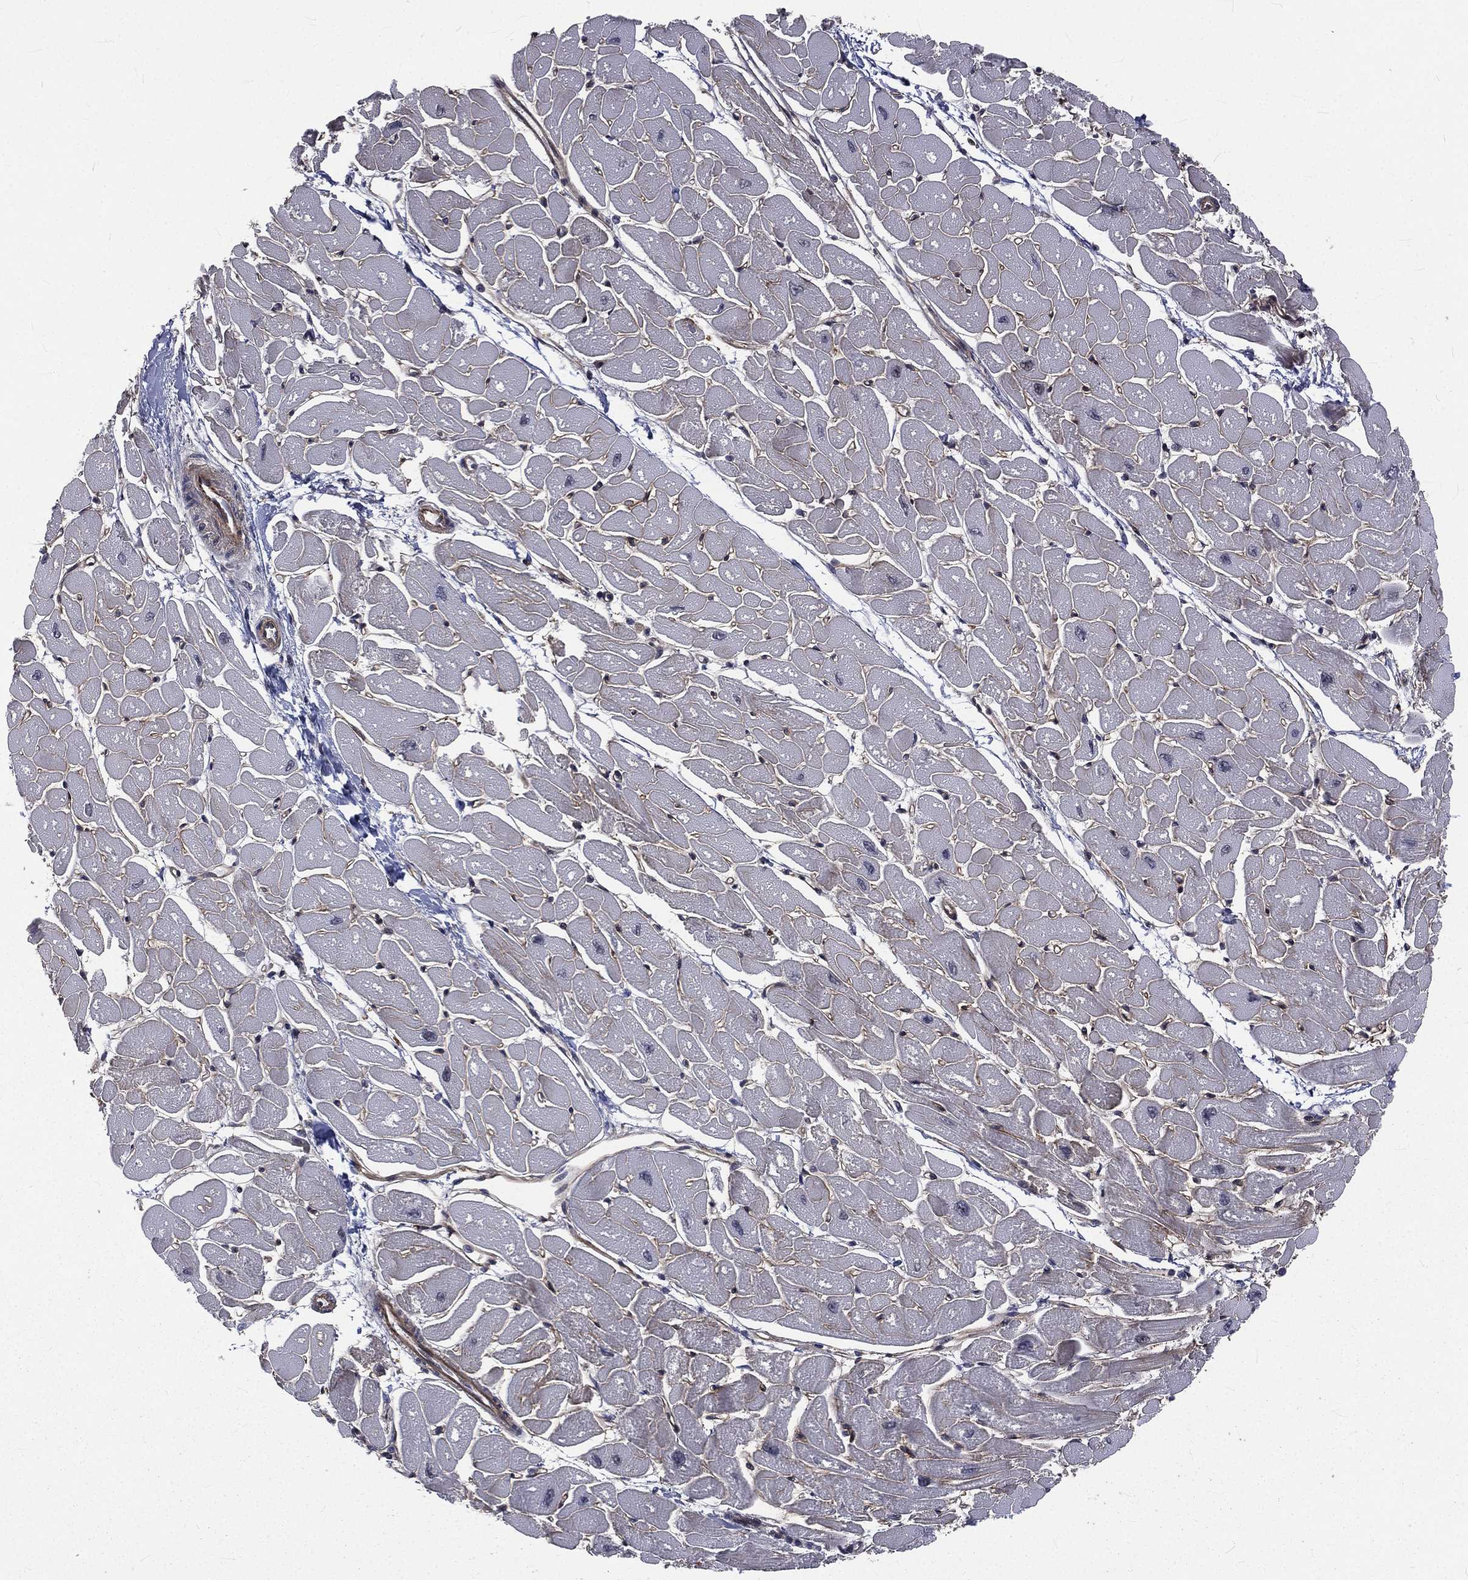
{"staining": {"intensity": "negative", "quantity": "none", "location": "none"}, "tissue": "heart muscle", "cell_type": "Cardiomyocytes", "image_type": "normal", "snomed": [{"axis": "morphology", "description": "Normal tissue, NOS"}, {"axis": "topography", "description": "Heart"}], "caption": "A photomicrograph of heart muscle stained for a protein displays no brown staining in cardiomyocytes.", "gene": "ARL3", "patient": {"sex": "male", "age": 57}}